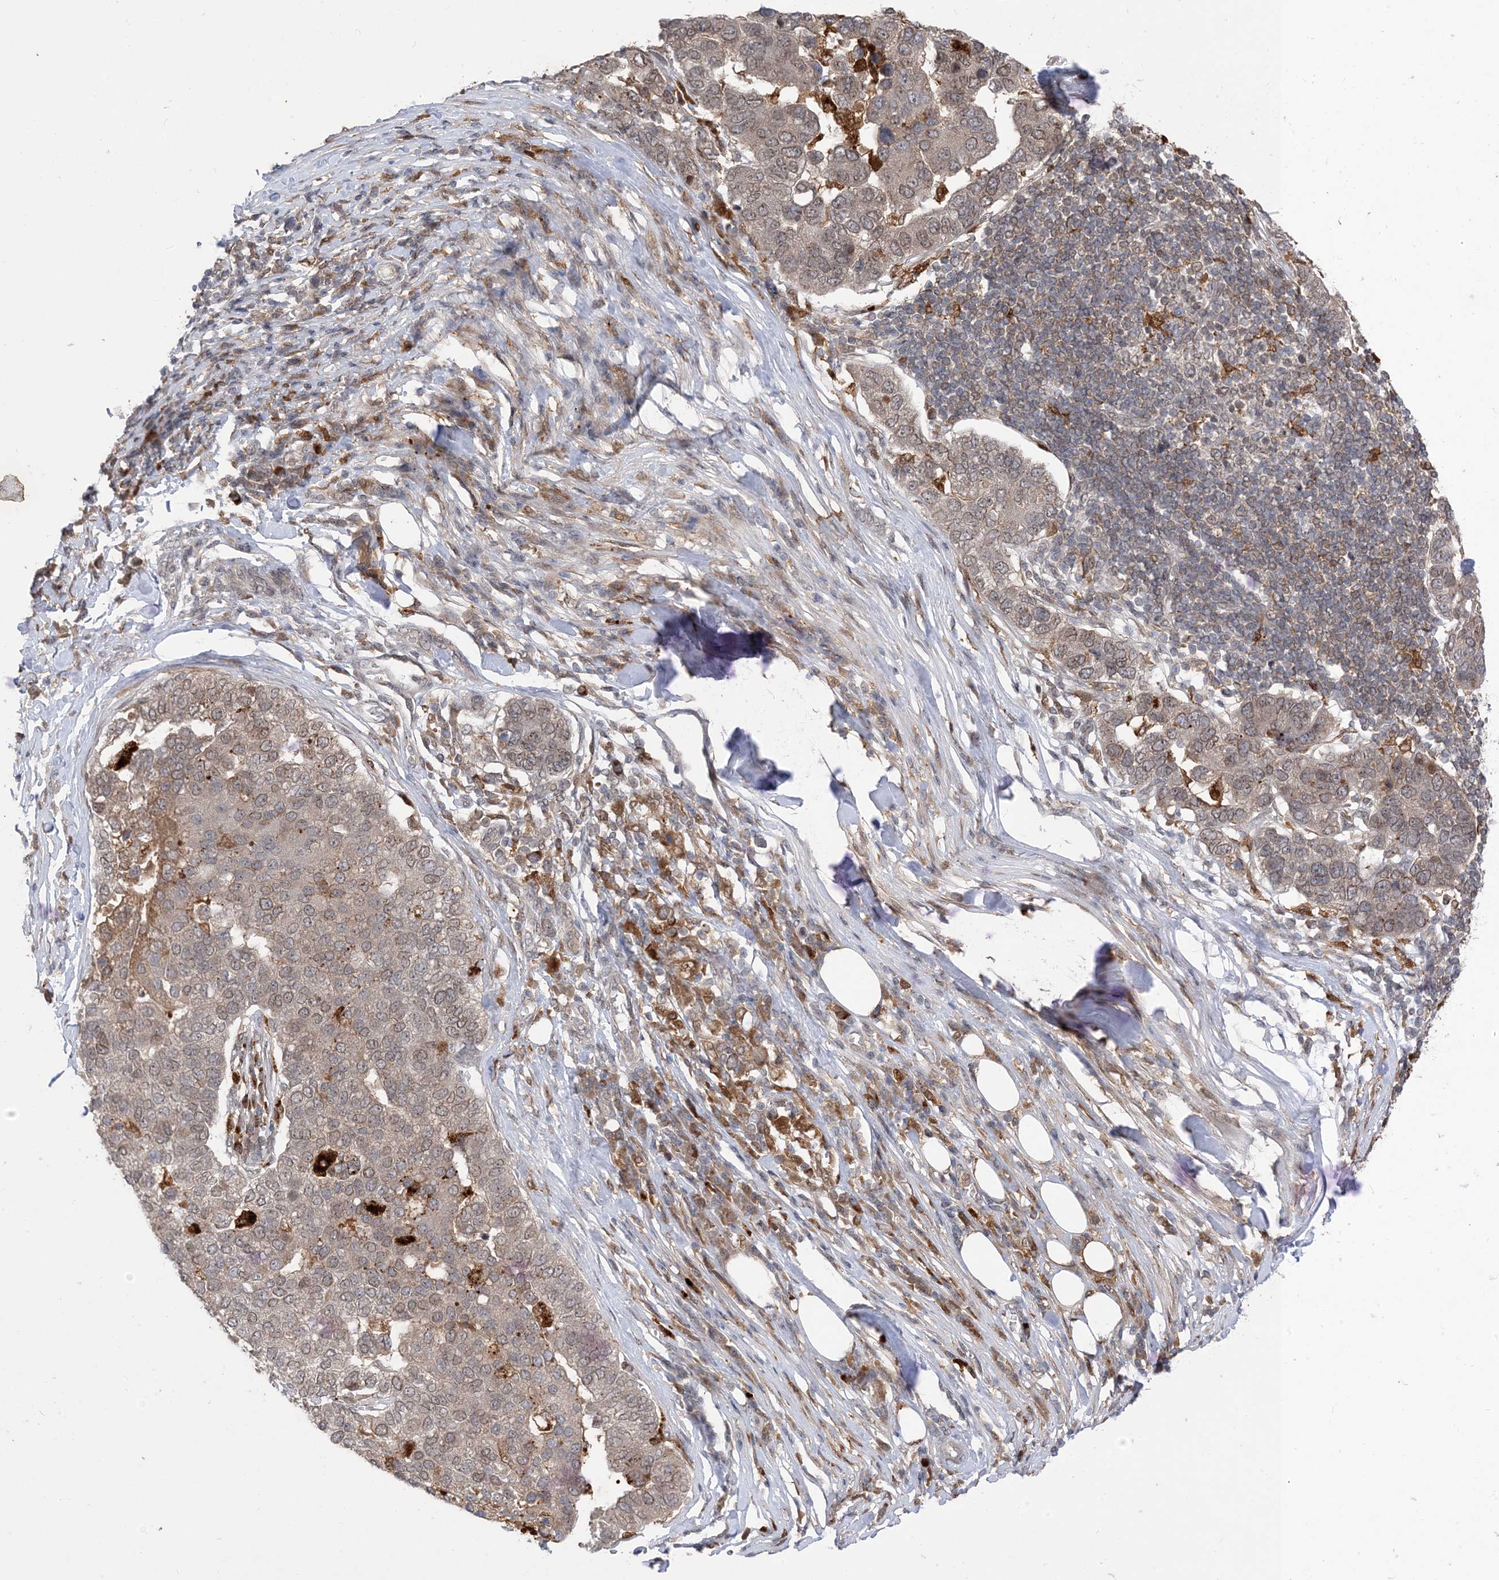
{"staining": {"intensity": "weak", "quantity": "<25%", "location": "cytoplasmic/membranous,nuclear"}, "tissue": "pancreatic cancer", "cell_type": "Tumor cells", "image_type": "cancer", "snomed": [{"axis": "morphology", "description": "Adenocarcinoma, NOS"}, {"axis": "topography", "description": "Pancreas"}], "caption": "This is a histopathology image of IHC staining of pancreatic adenocarcinoma, which shows no positivity in tumor cells.", "gene": "NAGK", "patient": {"sex": "female", "age": 61}}